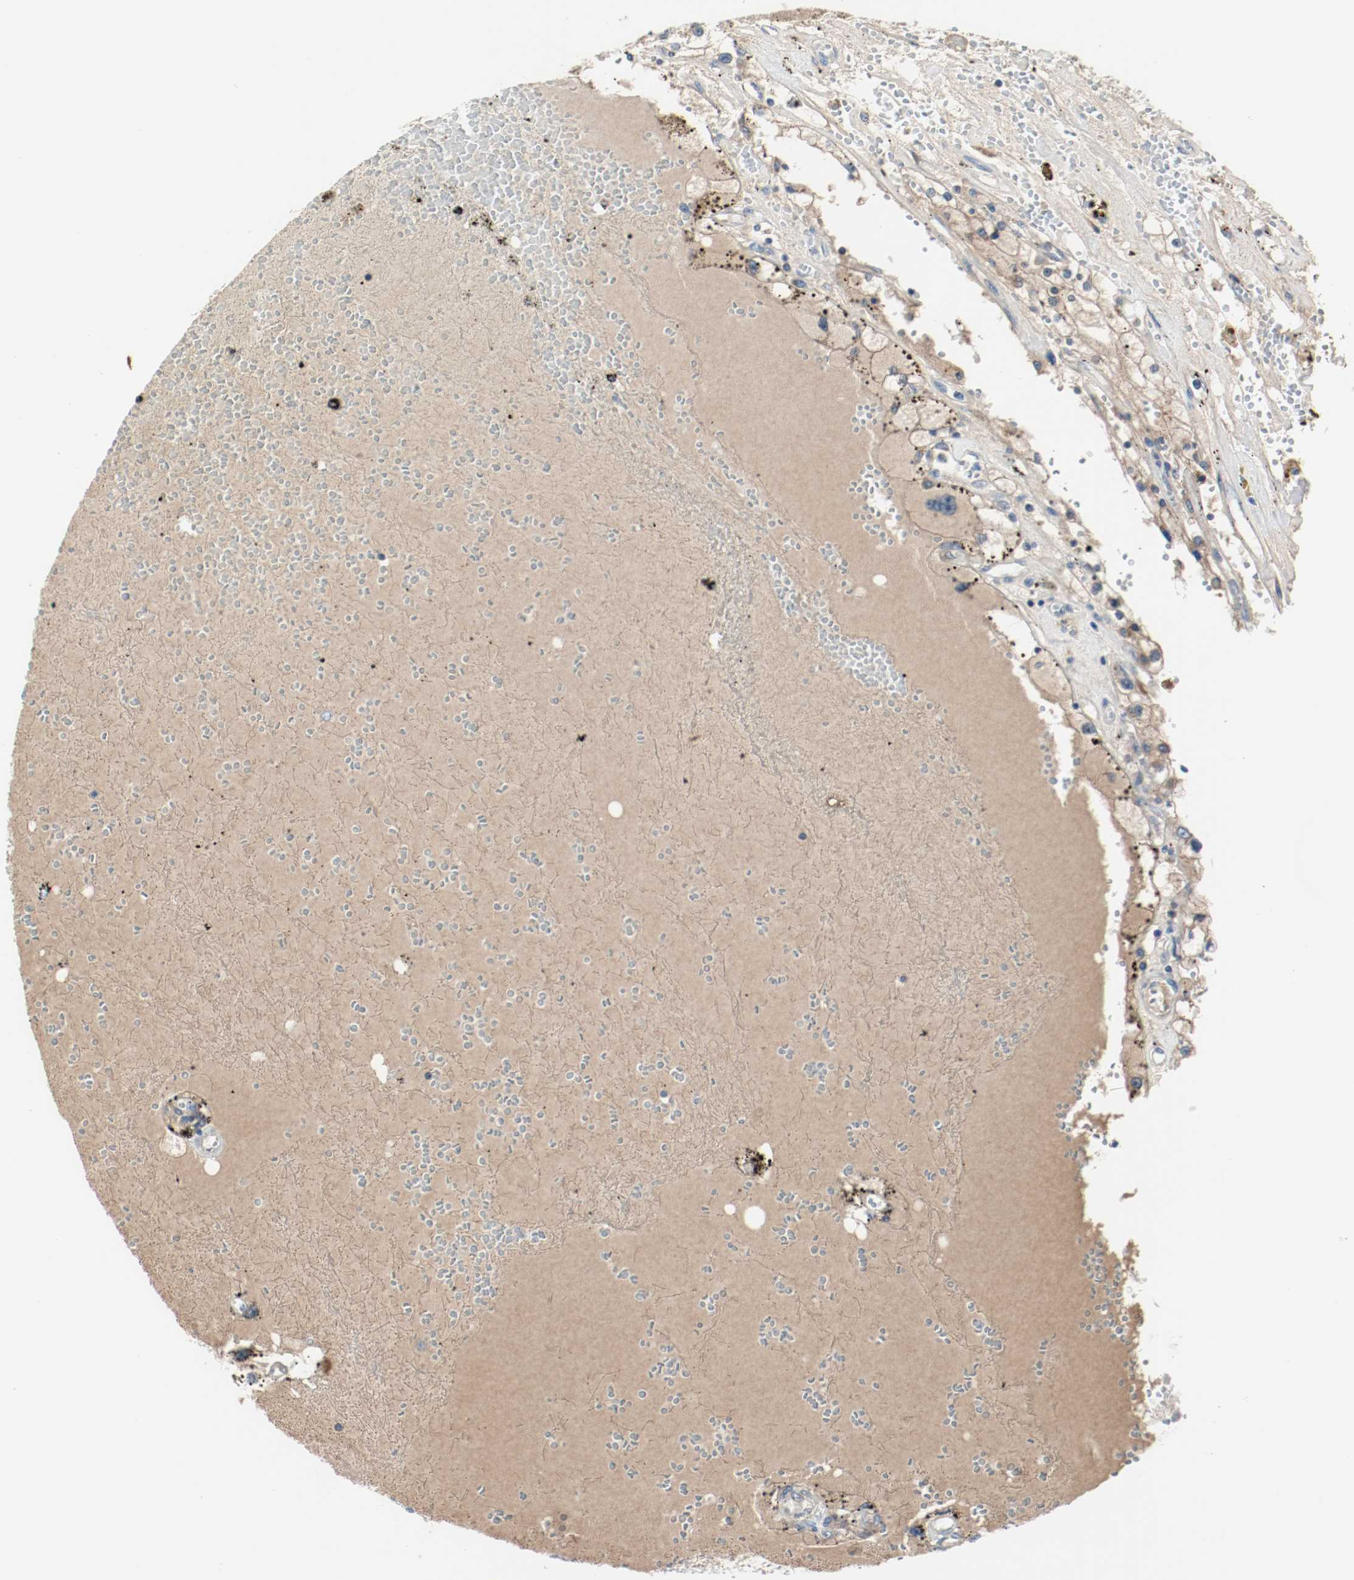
{"staining": {"intensity": "weak", "quantity": "<25%", "location": "cytoplasmic/membranous"}, "tissue": "renal cancer", "cell_type": "Tumor cells", "image_type": "cancer", "snomed": [{"axis": "morphology", "description": "Adenocarcinoma, NOS"}, {"axis": "topography", "description": "Kidney"}], "caption": "Immunohistochemical staining of adenocarcinoma (renal) shows no significant expression in tumor cells.", "gene": "MELTF", "patient": {"sex": "male", "age": 56}}